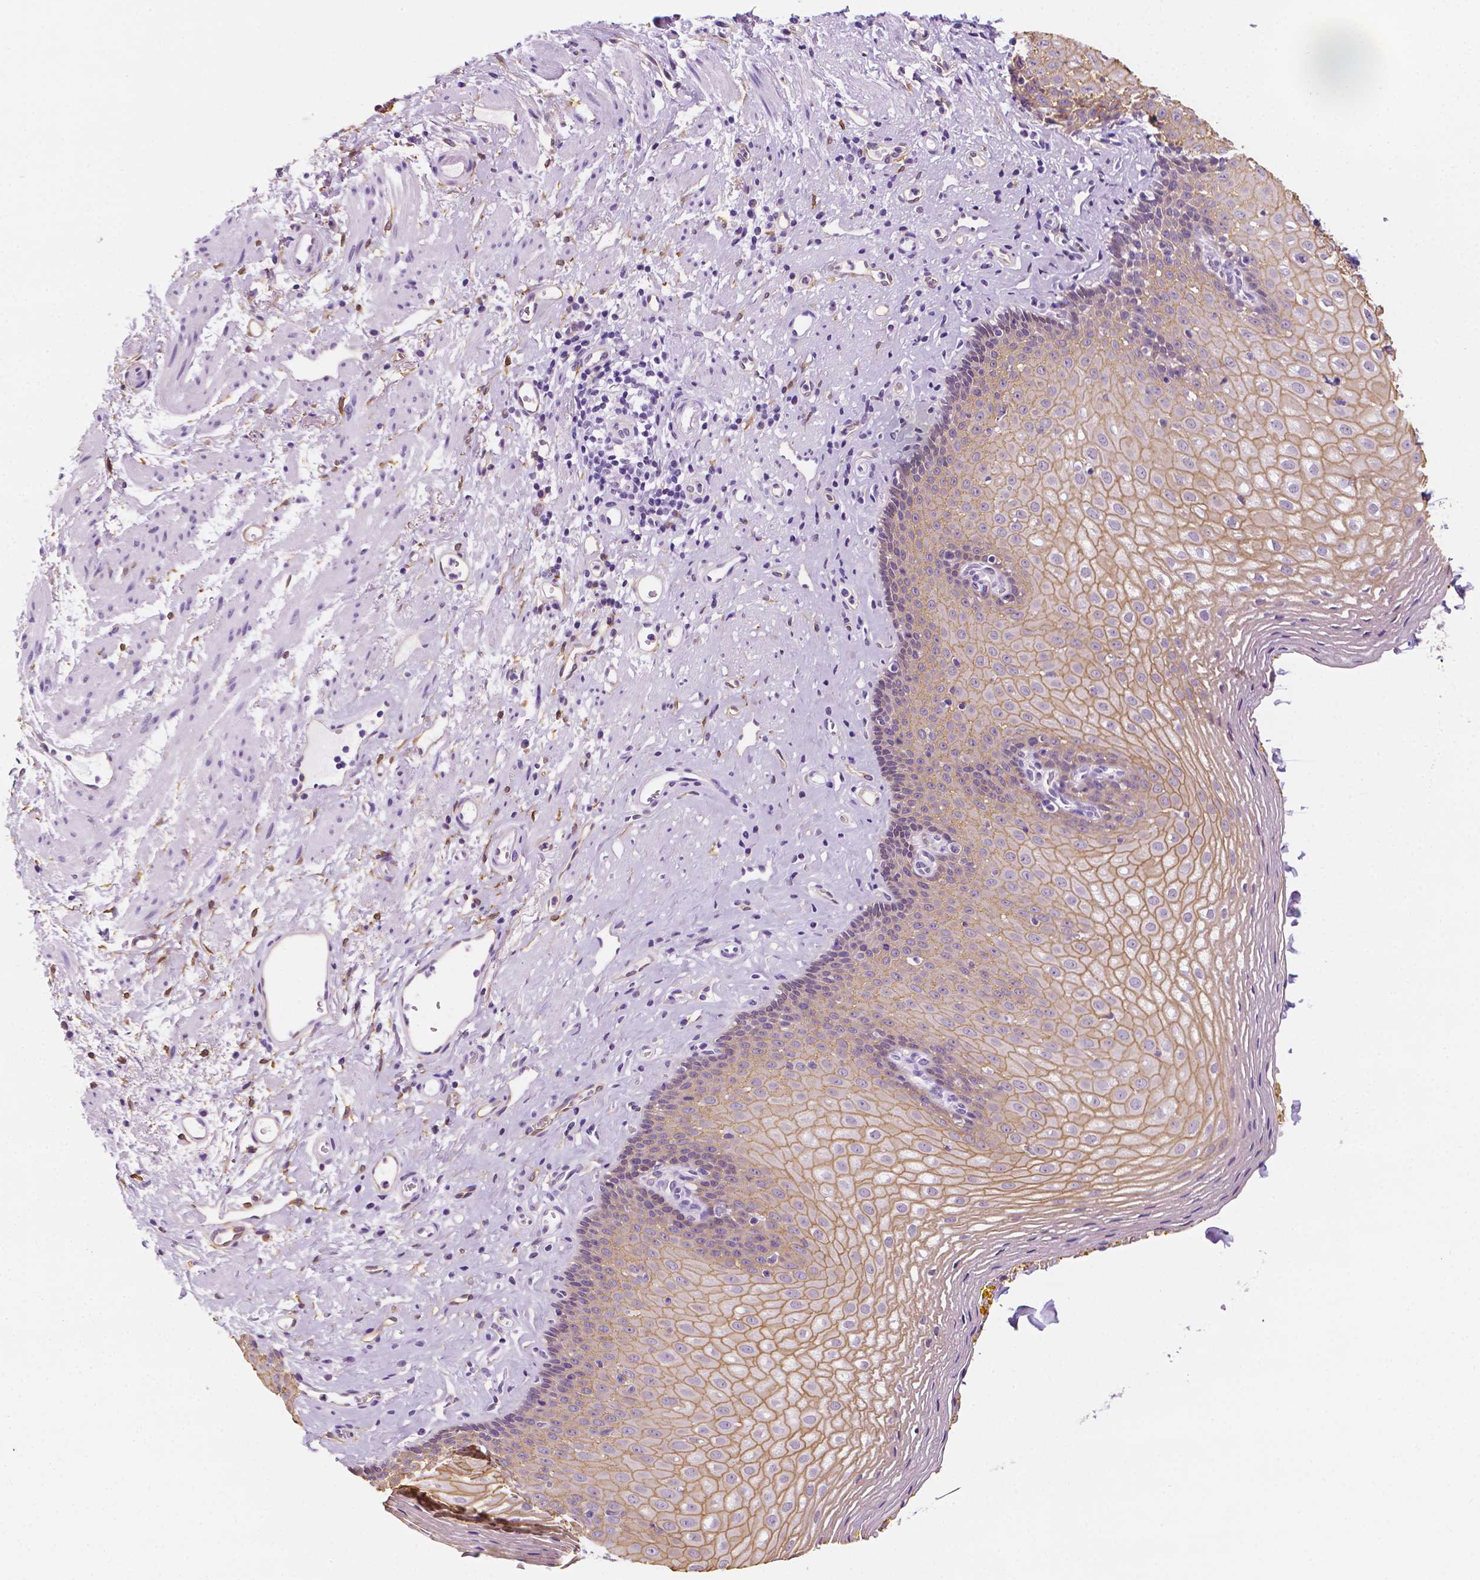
{"staining": {"intensity": "moderate", "quantity": "25%-75%", "location": "cytoplasmic/membranous"}, "tissue": "esophagus", "cell_type": "Squamous epithelial cells", "image_type": "normal", "snomed": [{"axis": "morphology", "description": "Normal tissue, NOS"}, {"axis": "topography", "description": "Esophagus"}], "caption": "Human esophagus stained for a protein (brown) shows moderate cytoplasmic/membranous positive positivity in approximately 25%-75% of squamous epithelial cells.", "gene": "PPL", "patient": {"sex": "female", "age": 68}}